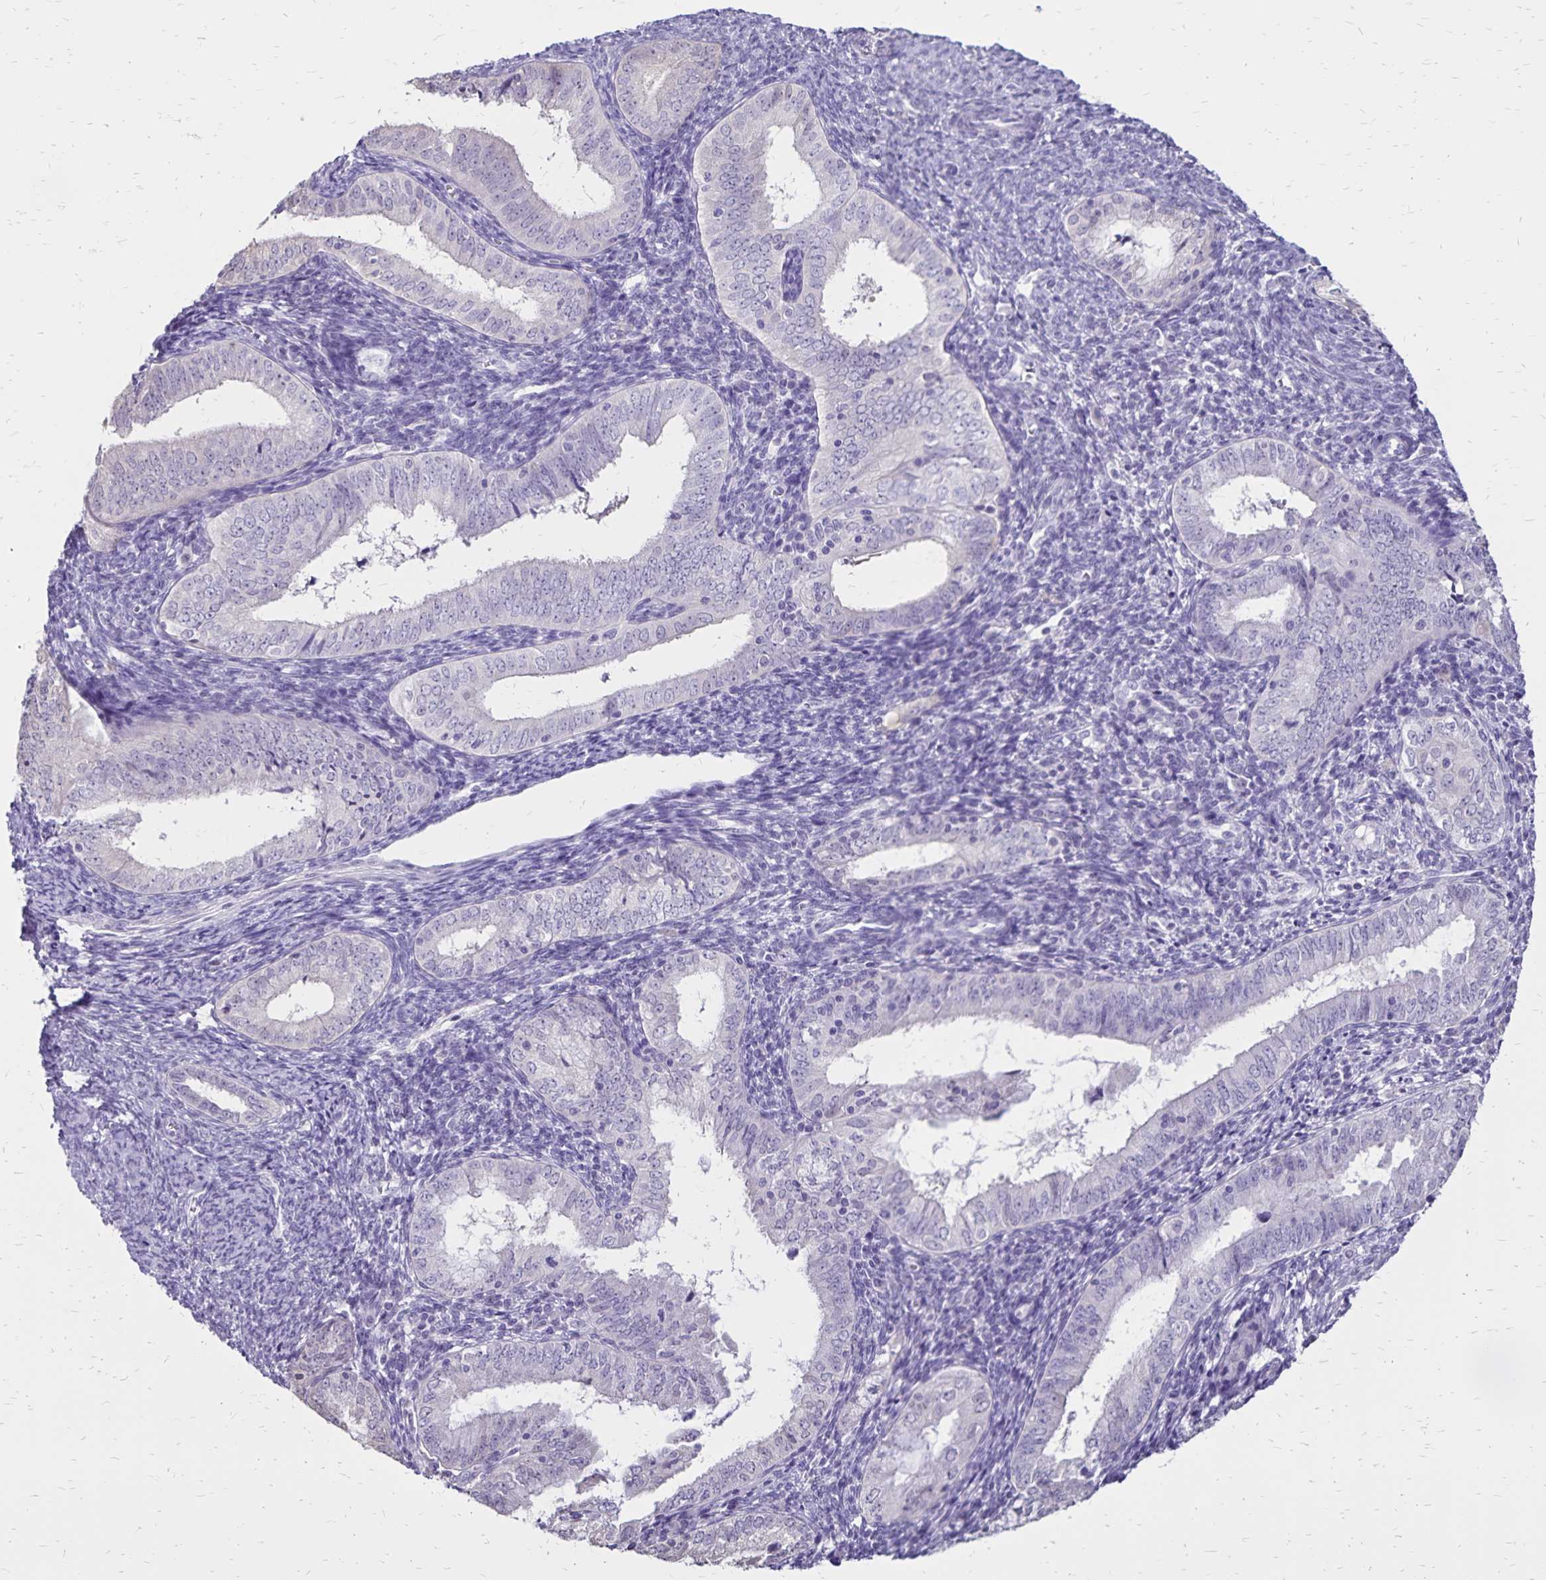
{"staining": {"intensity": "negative", "quantity": "none", "location": "none"}, "tissue": "endometrial cancer", "cell_type": "Tumor cells", "image_type": "cancer", "snomed": [{"axis": "morphology", "description": "Adenocarcinoma, NOS"}, {"axis": "topography", "description": "Endometrium"}], "caption": "Immunohistochemistry (IHC) of human adenocarcinoma (endometrial) shows no positivity in tumor cells. The staining is performed using DAB (3,3'-diaminobenzidine) brown chromogen with nuclei counter-stained in using hematoxylin.", "gene": "SH3GL3", "patient": {"sex": "female", "age": 55}}